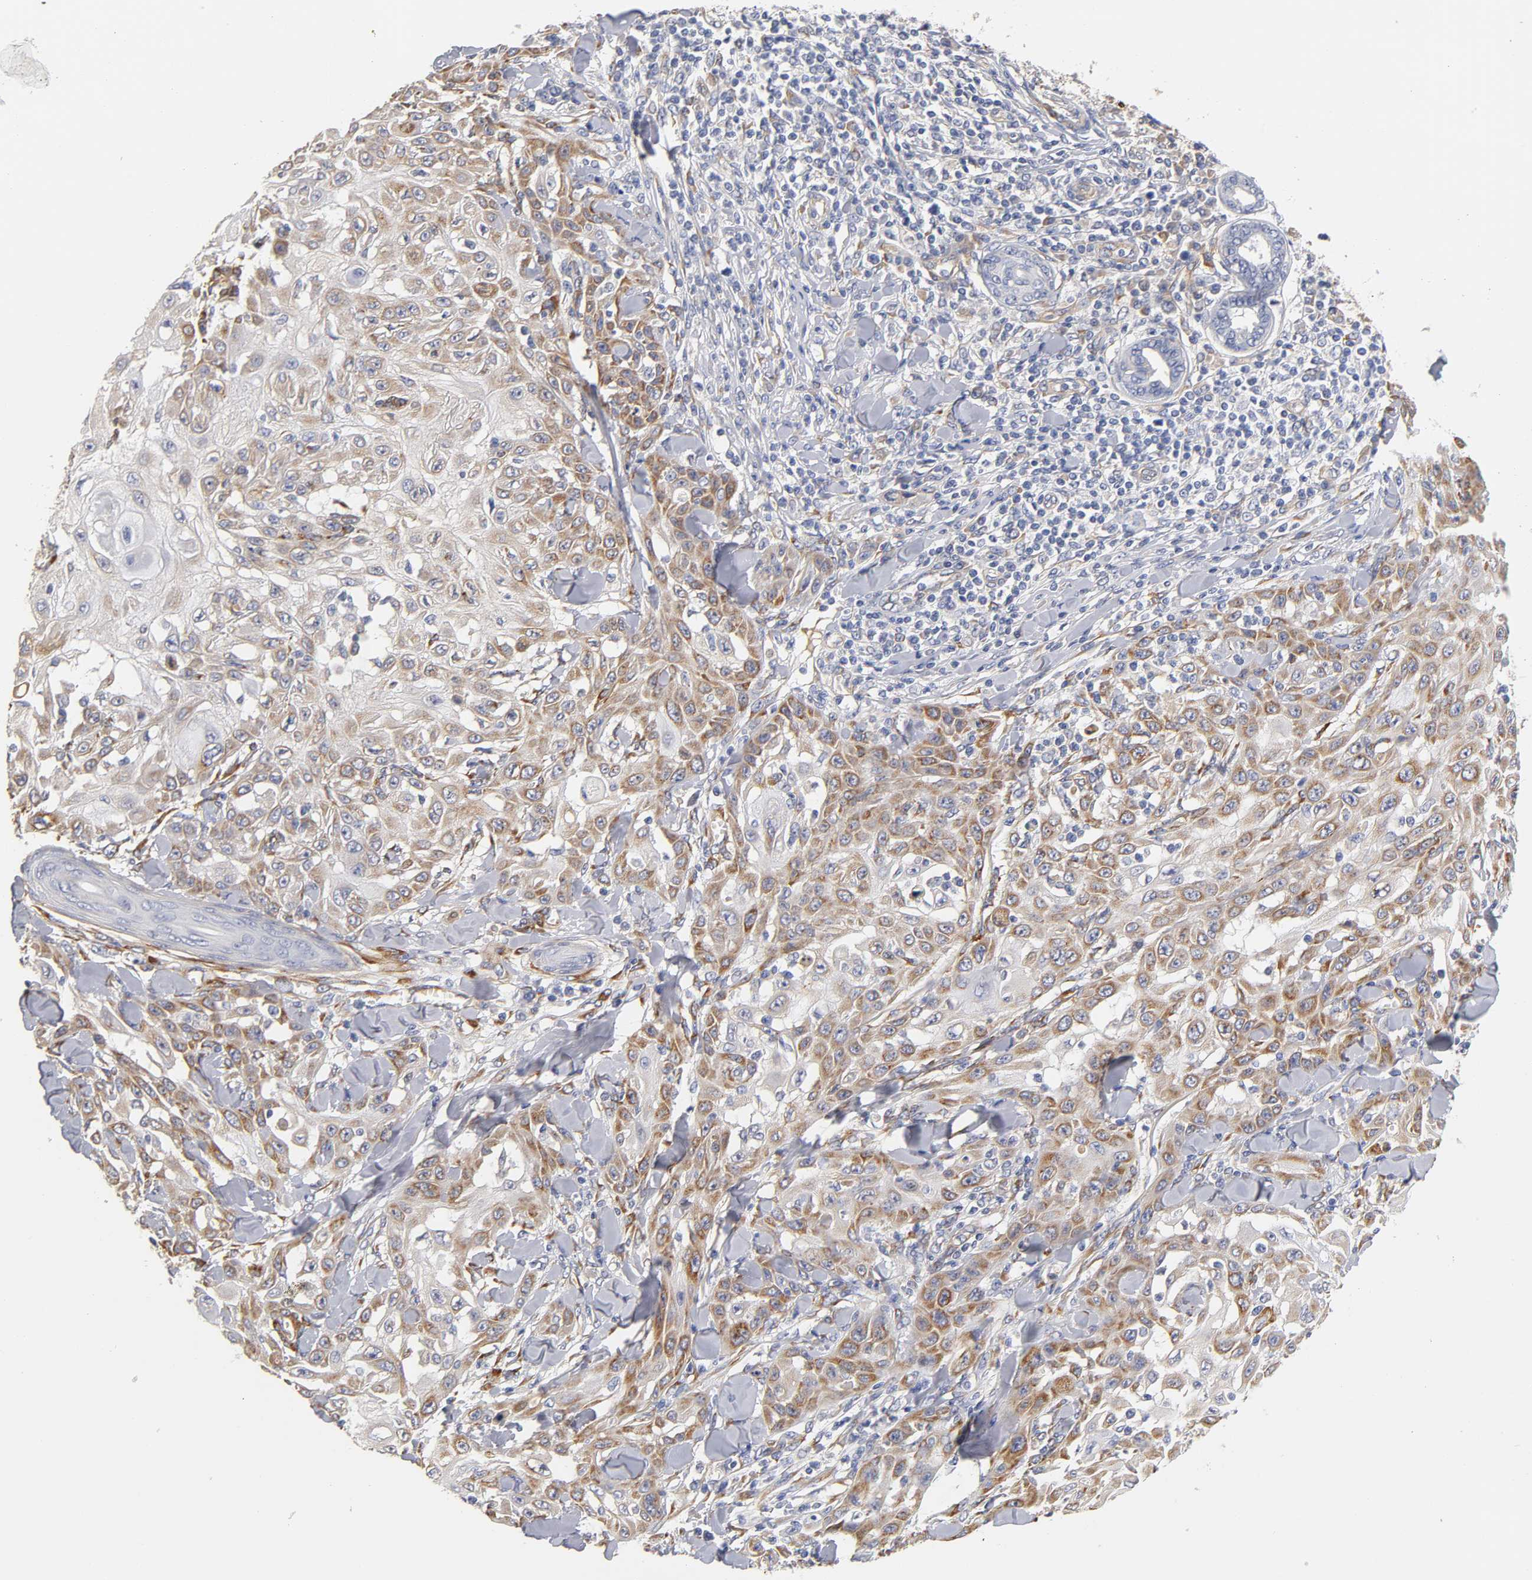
{"staining": {"intensity": "weak", "quantity": ">75%", "location": "cytoplasmic/membranous"}, "tissue": "skin cancer", "cell_type": "Tumor cells", "image_type": "cancer", "snomed": [{"axis": "morphology", "description": "Squamous cell carcinoma, NOS"}, {"axis": "topography", "description": "Skin"}], "caption": "Immunohistochemical staining of skin squamous cell carcinoma exhibits low levels of weak cytoplasmic/membranous expression in about >75% of tumor cells.", "gene": "LAMB1", "patient": {"sex": "male", "age": 24}}